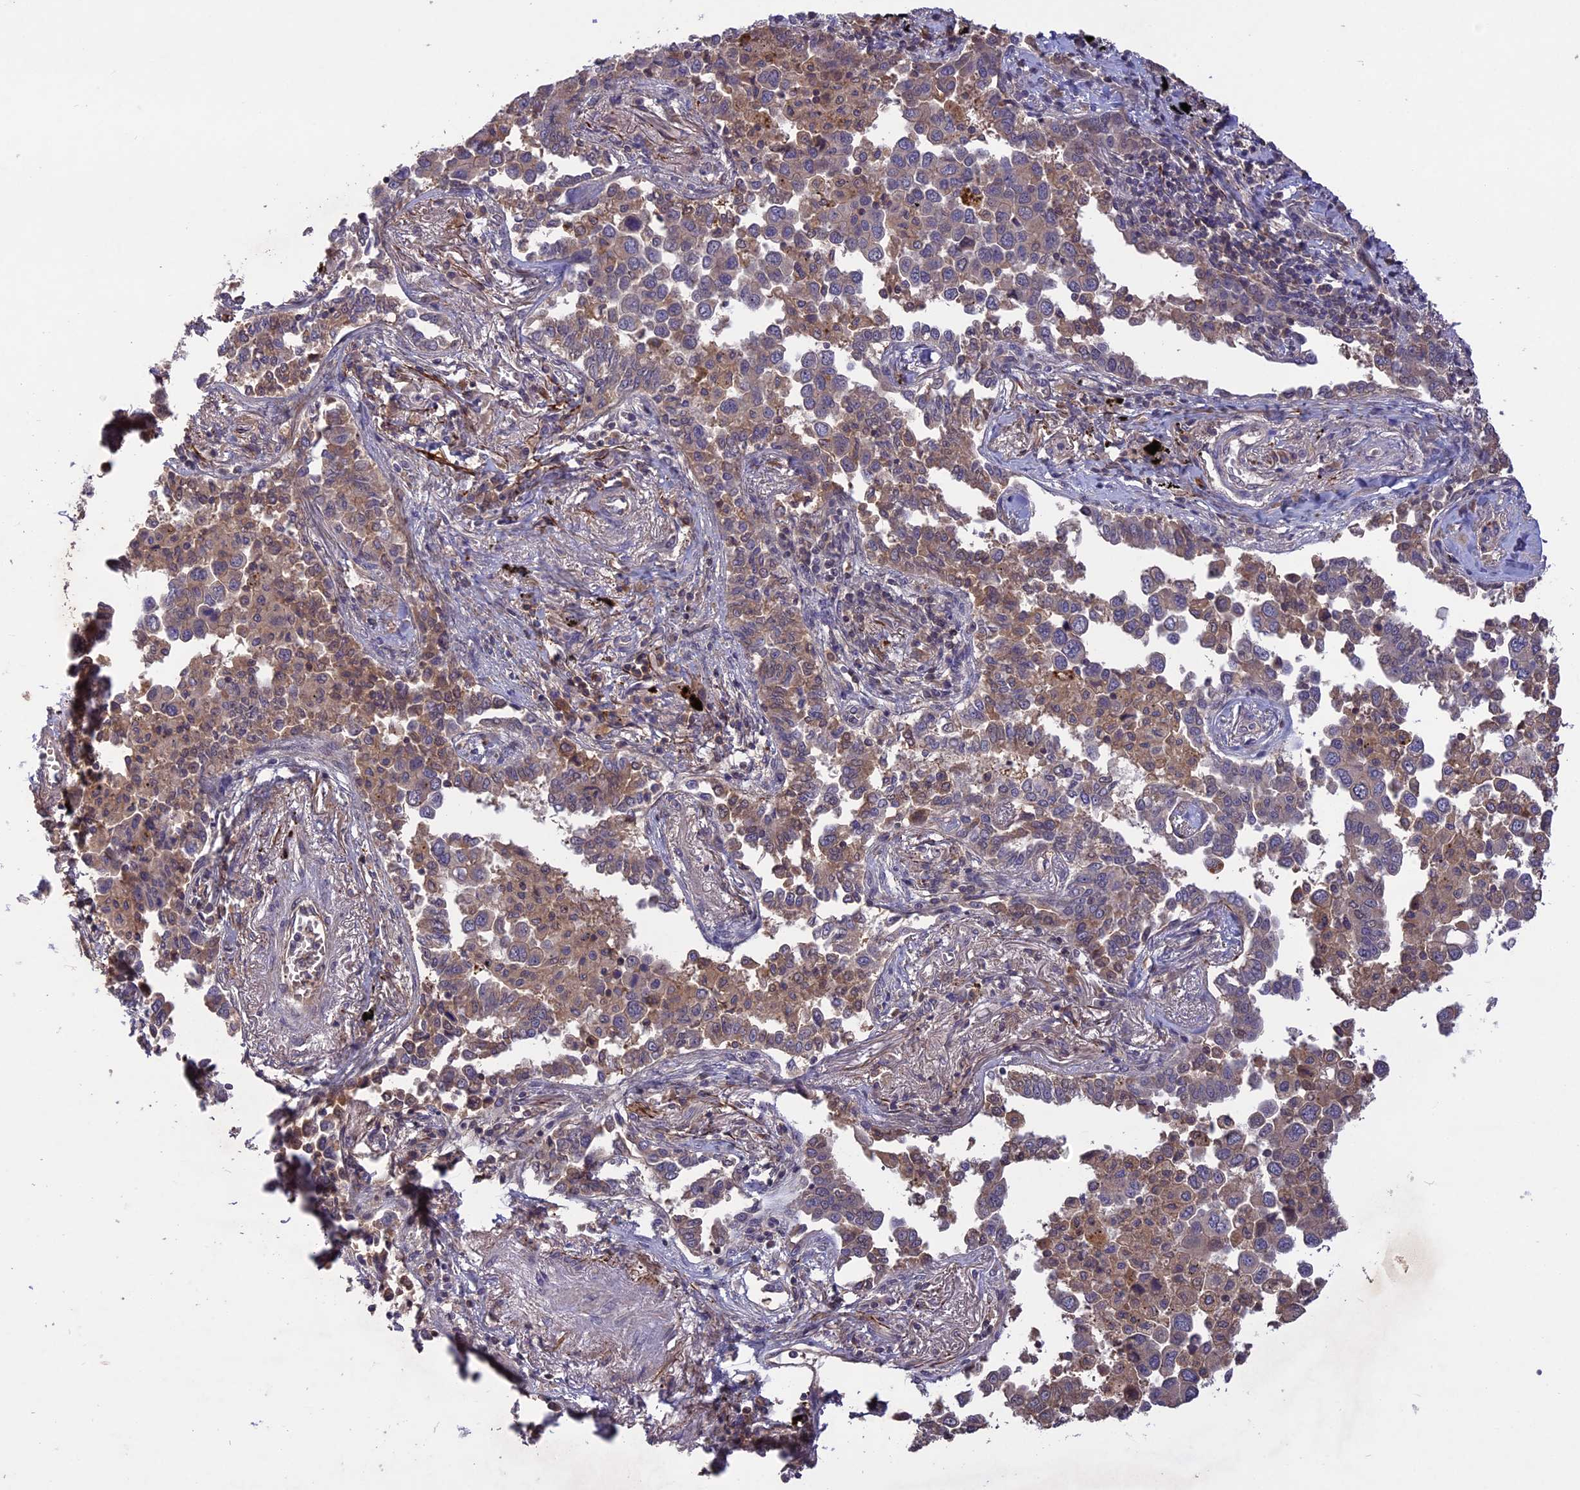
{"staining": {"intensity": "weak", "quantity": "<25%", "location": "cytoplasmic/membranous"}, "tissue": "lung cancer", "cell_type": "Tumor cells", "image_type": "cancer", "snomed": [{"axis": "morphology", "description": "Adenocarcinoma, NOS"}, {"axis": "topography", "description": "Lung"}], "caption": "Tumor cells are negative for protein expression in human adenocarcinoma (lung).", "gene": "ADO", "patient": {"sex": "male", "age": 67}}